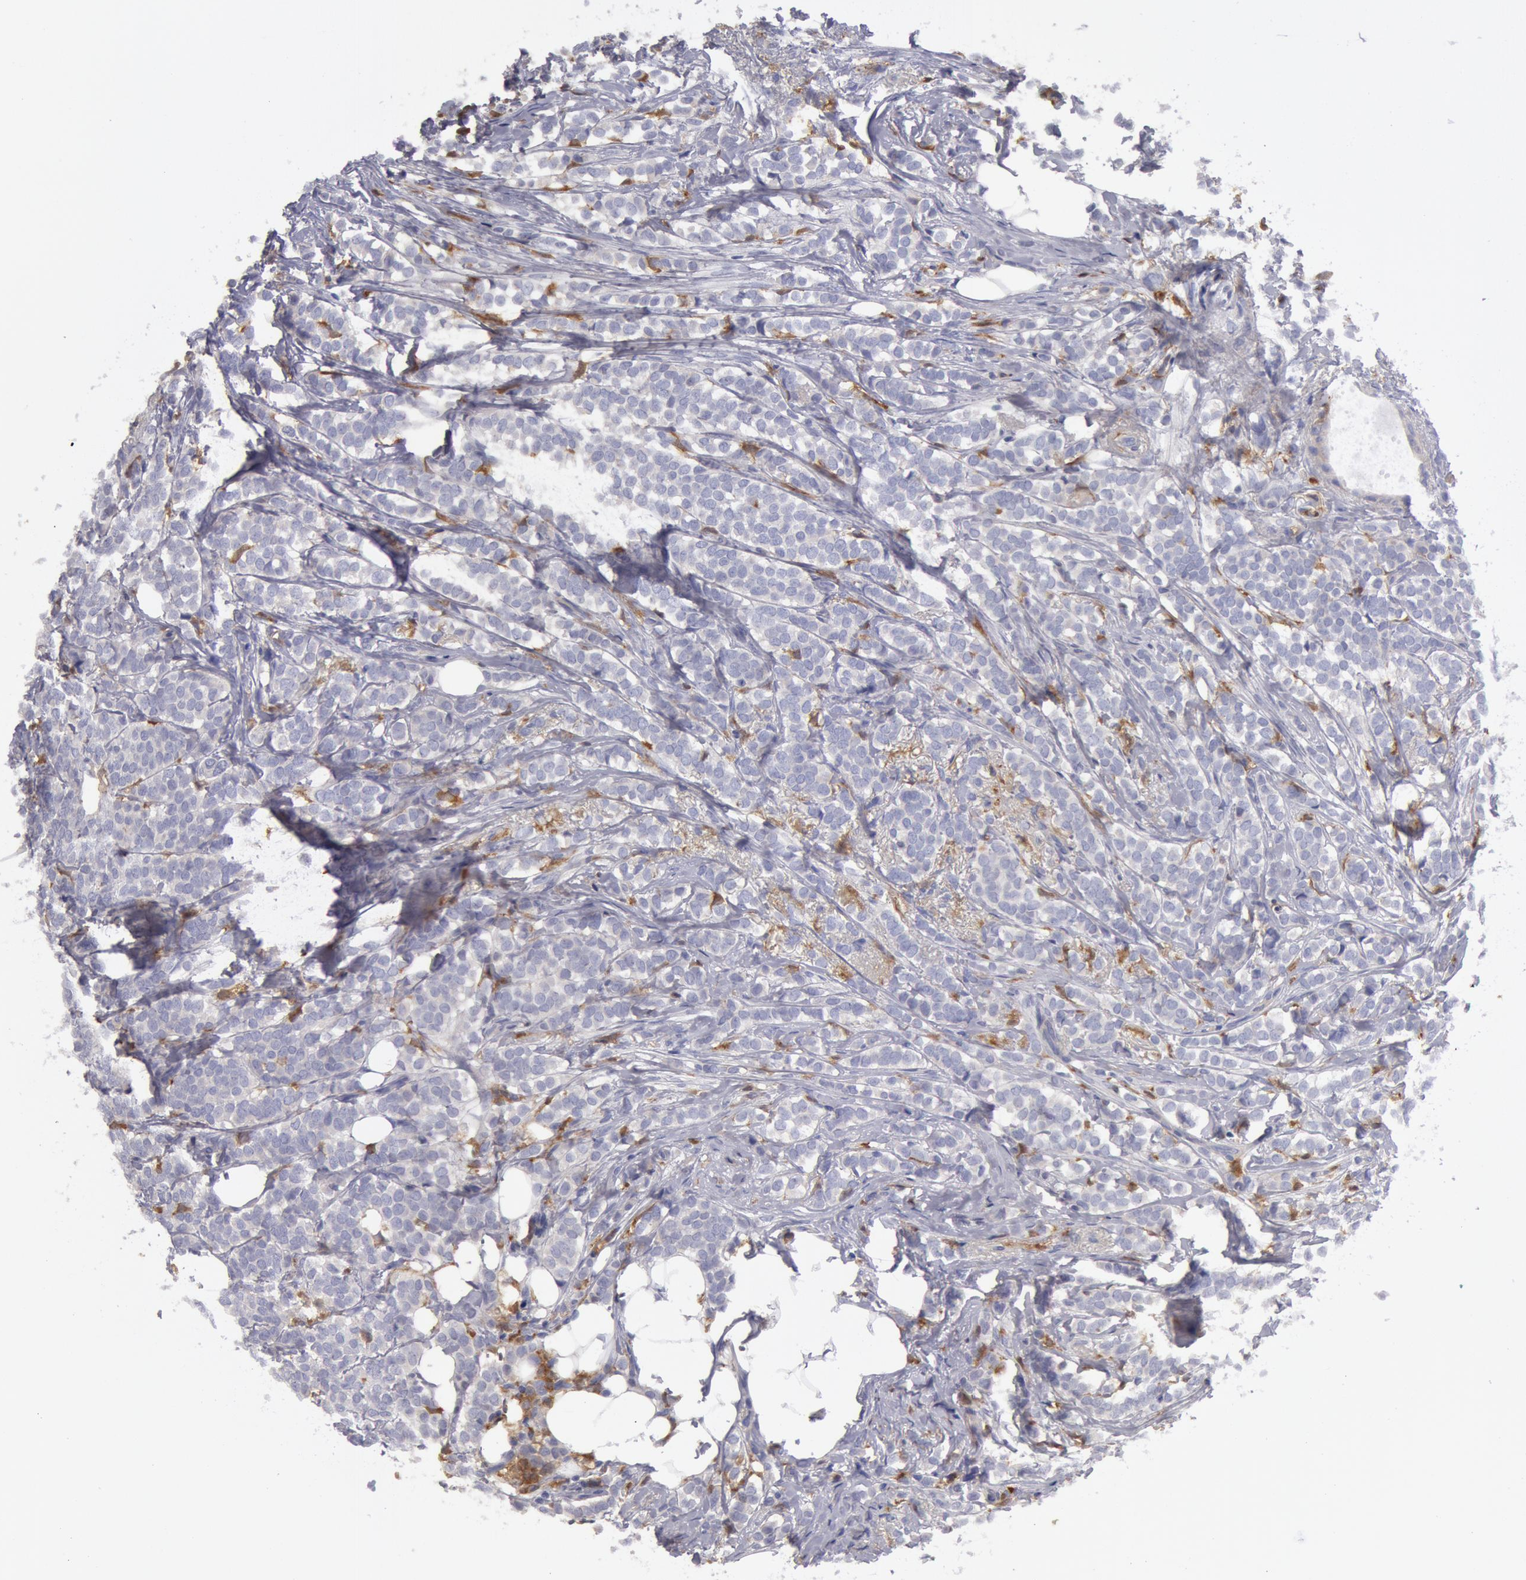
{"staining": {"intensity": "negative", "quantity": "none", "location": "none"}, "tissue": "breast cancer", "cell_type": "Tumor cells", "image_type": "cancer", "snomed": [{"axis": "morphology", "description": "Lobular carcinoma"}, {"axis": "topography", "description": "Breast"}], "caption": "This image is of breast cancer (lobular carcinoma) stained with IHC to label a protein in brown with the nuclei are counter-stained blue. There is no expression in tumor cells.", "gene": "SYK", "patient": {"sex": "female", "age": 56}}